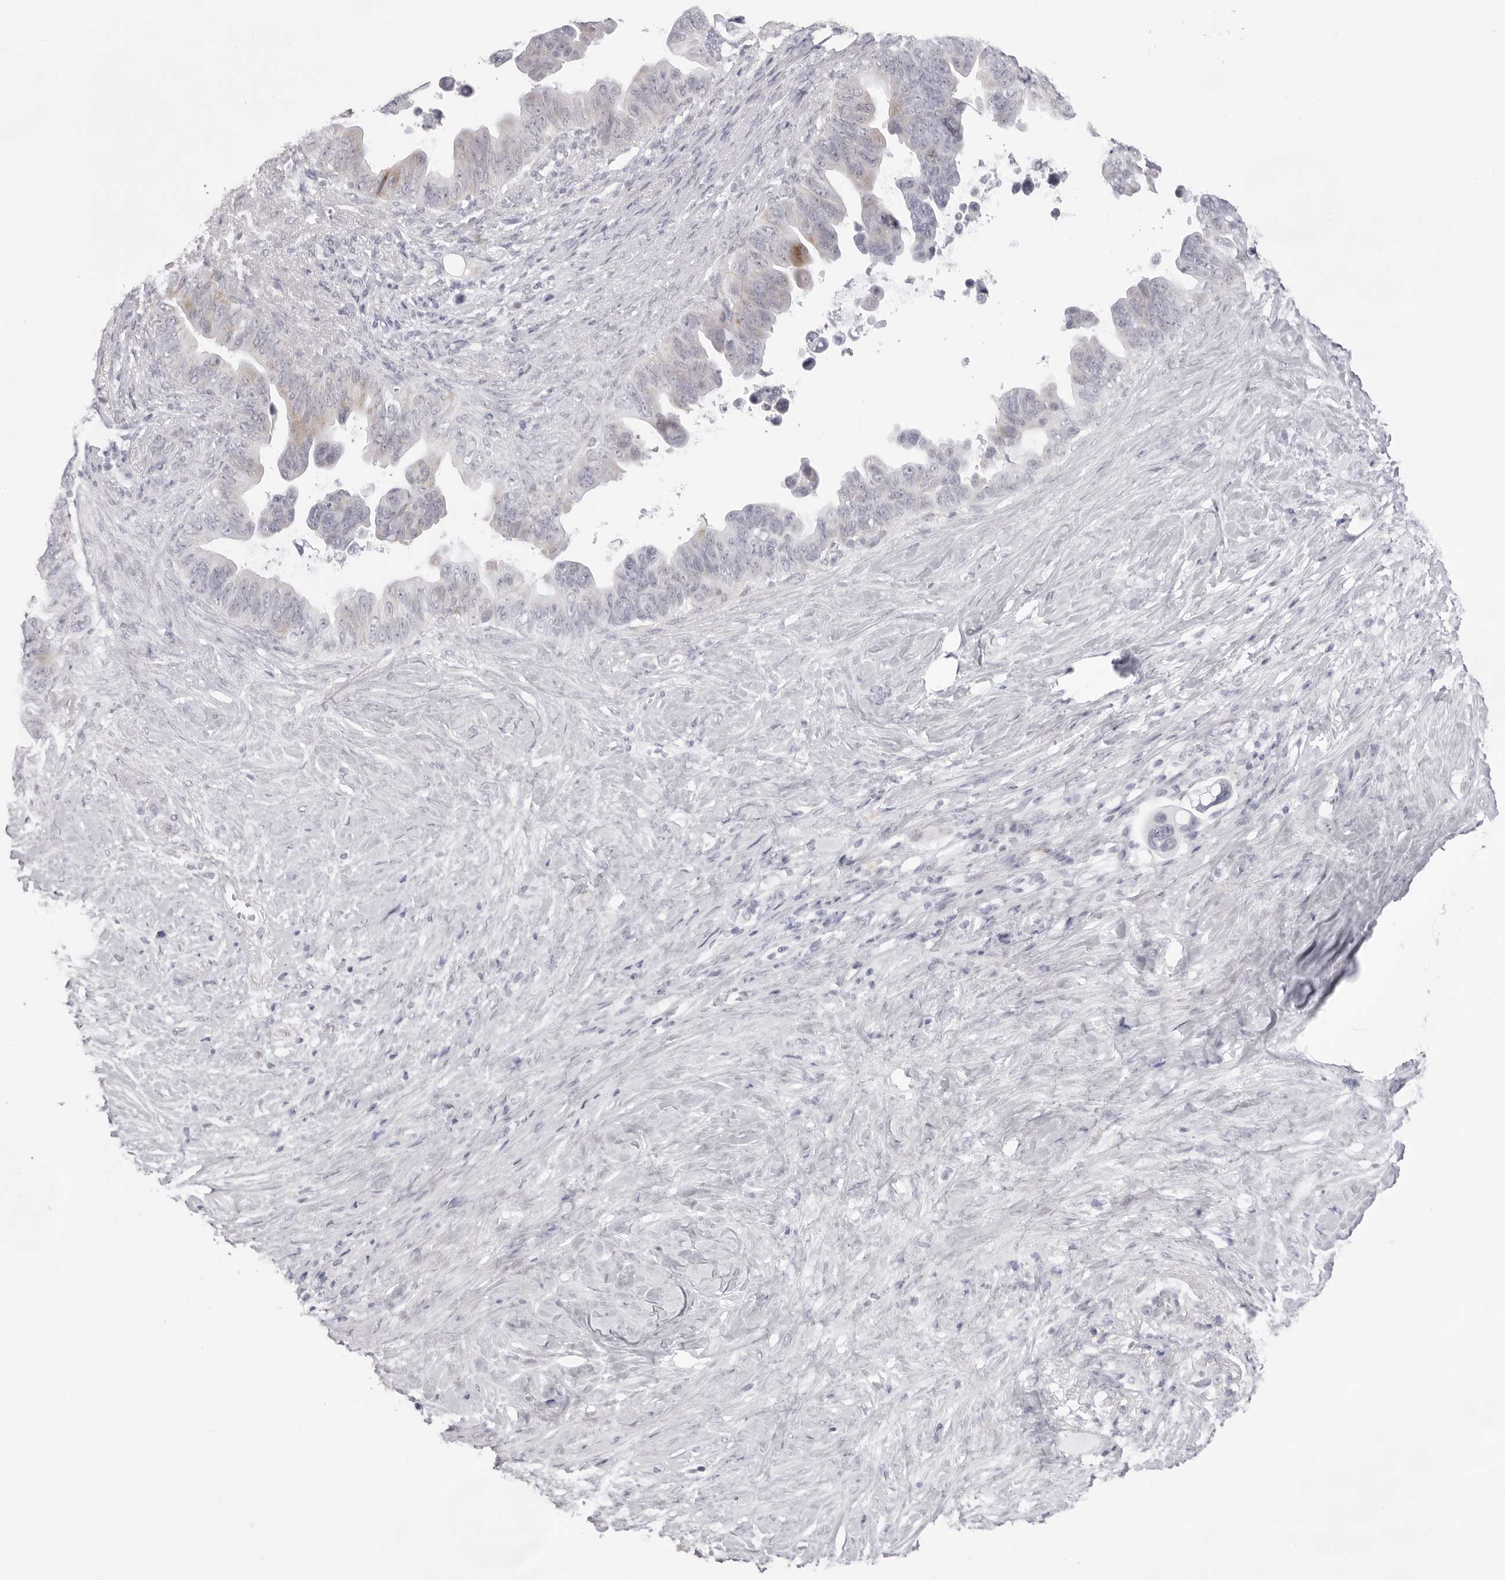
{"staining": {"intensity": "negative", "quantity": "none", "location": "none"}, "tissue": "pancreatic cancer", "cell_type": "Tumor cells", "image_type": "cancer", "snomed": [{"axis": "morphology", "description": "Adenocarcinoma, NOS"}, {"axis": "topography", "description": "Pancreas"}], "caption": "DAB (3,3'-diaminobenzidine) immunohistochemical staining of pancreatic adenocarcinoma displays no significant staining in tumor cells.", "gene": "SMIM2", "patient": {"sex": "female", "age": 72}}